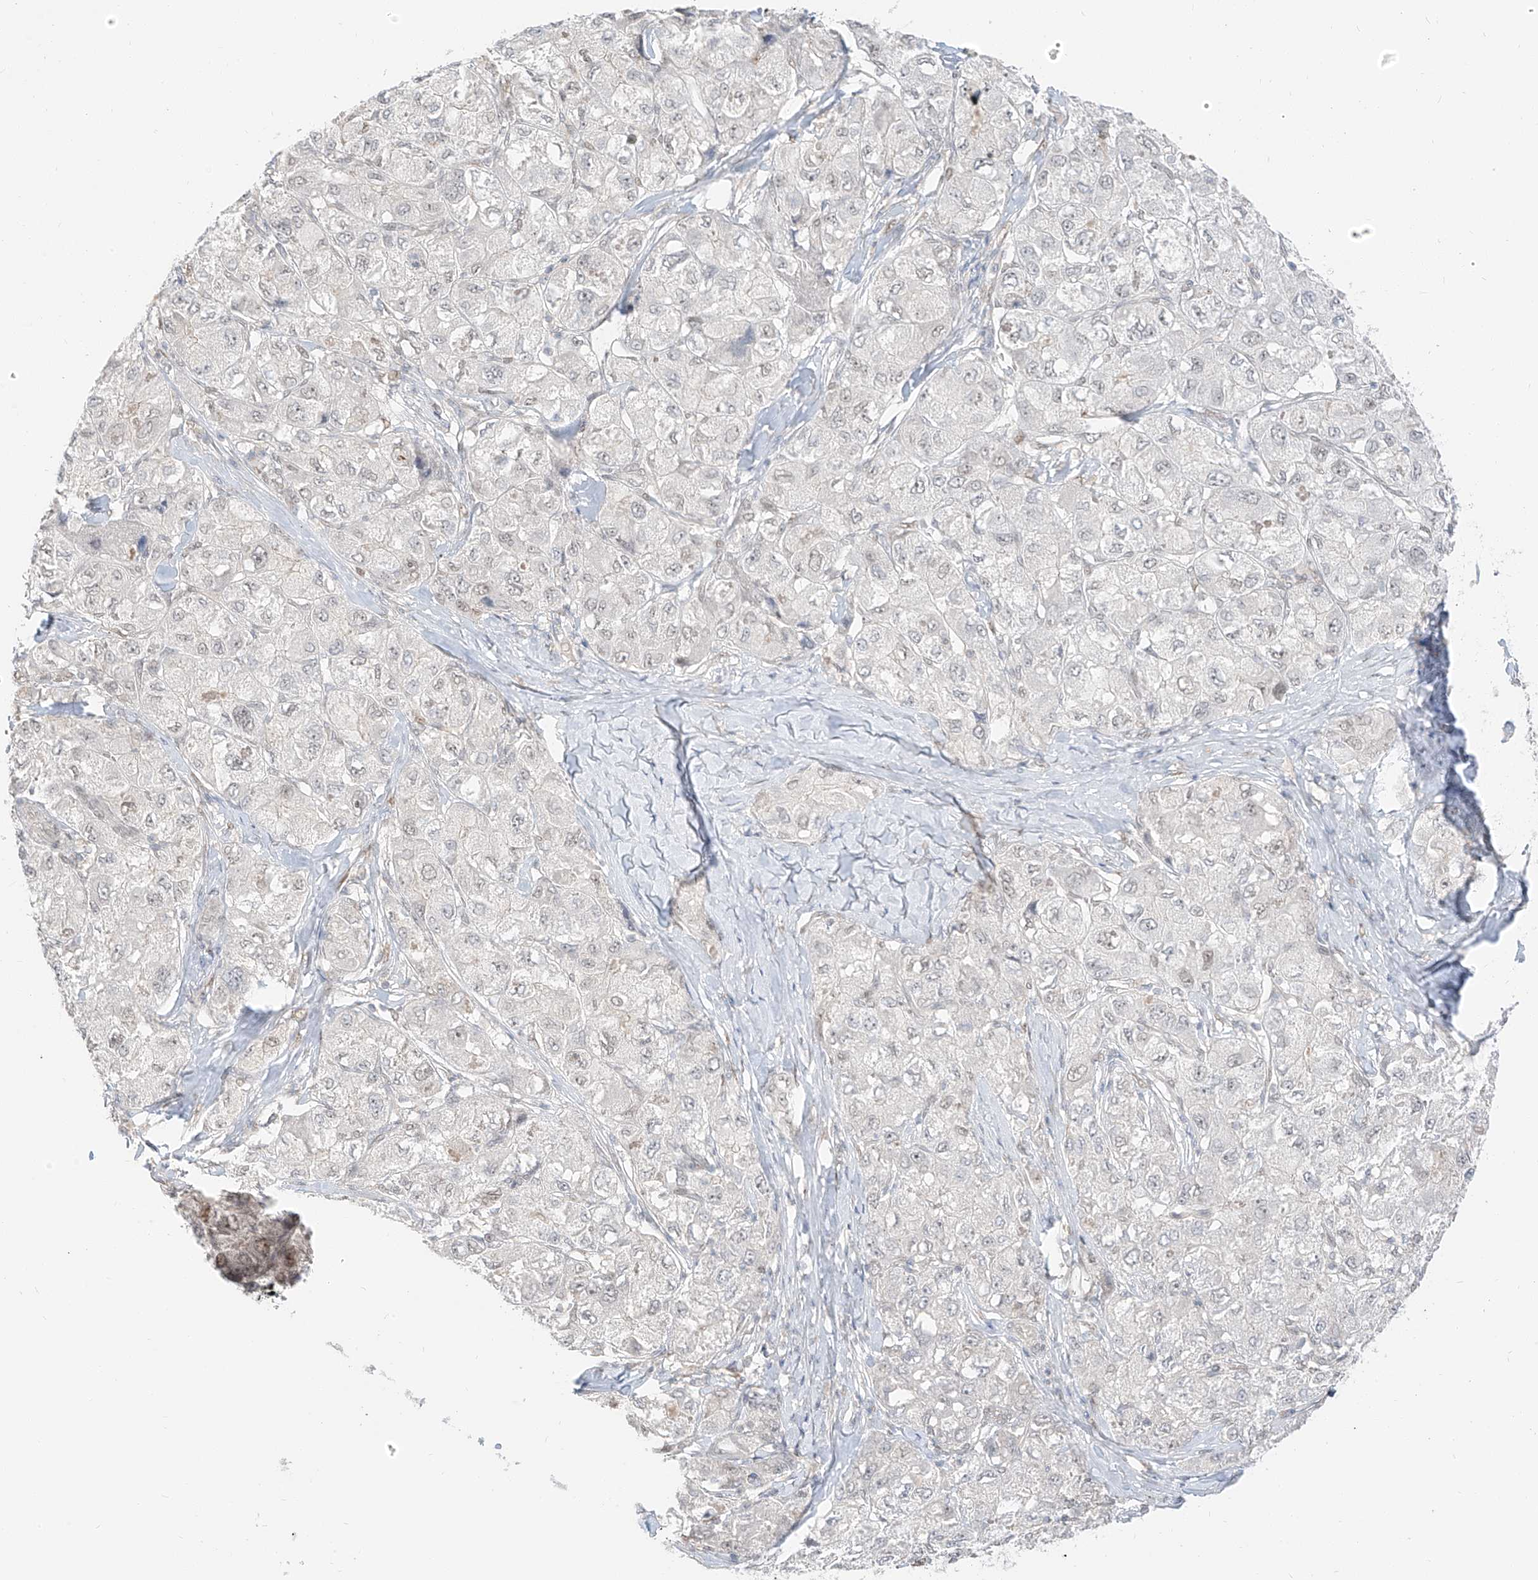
{"staining": {"intensity": "negative", "quantity": "none", "location": "none"}, "tissue": "liver cancer", "cell_type": "Tumor cells", "image_type": "cancer", "snomed": [{"axis": "morphology", "description": "Carcinoma, Hepatocellular, NOS"}, {"axis": "topography", "description": "Liver"}], "caption": "Image shows no significant protein positivity in tumor cells of liver cancer.", "gene": "ZNF774", "patient": {"sex": "male", "age": 80}}